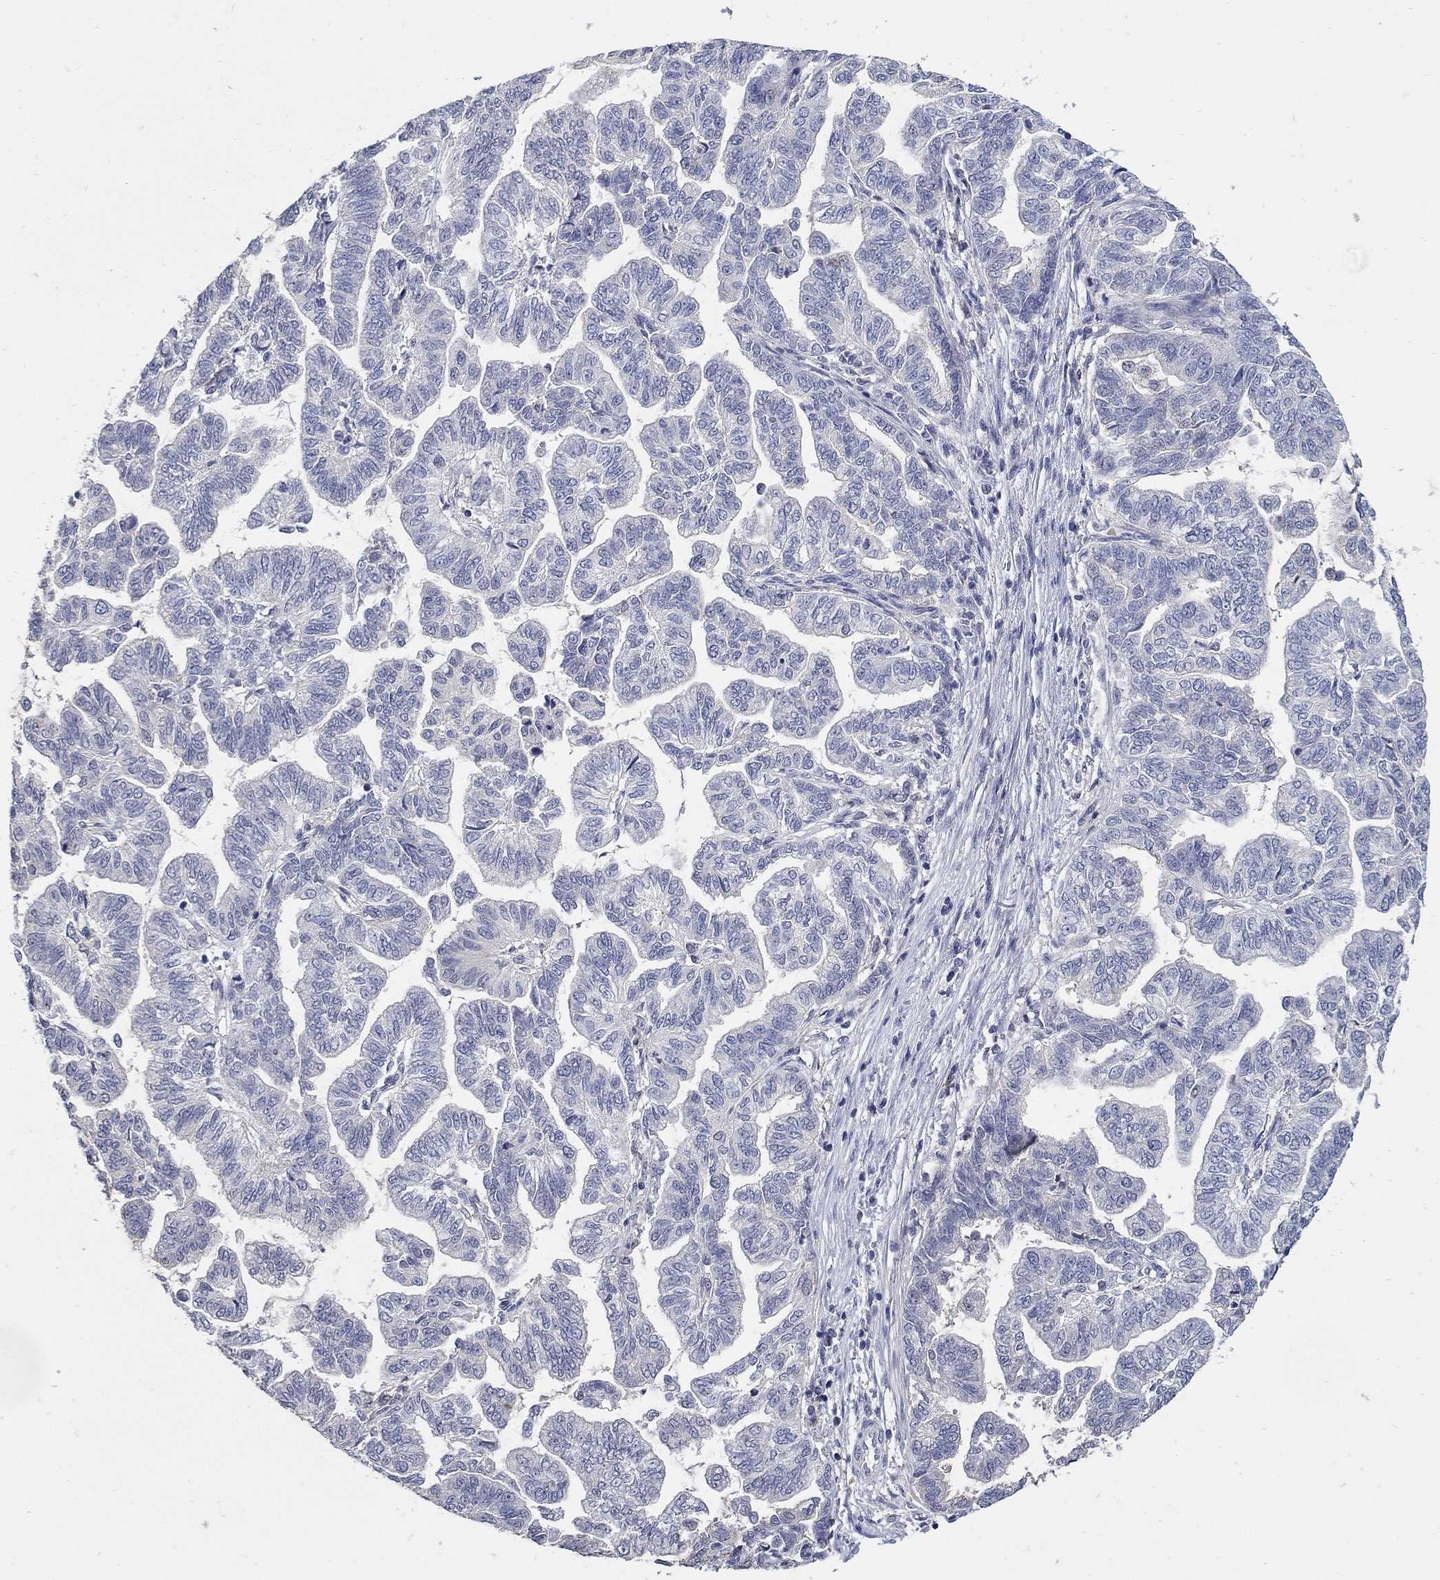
{"staining": {"intensity": "negative", "quantity": "none", "location": "none"}, "tissue": "stomach cancer", "cell_type": "Tumor cells", "image_type": "cancer", "snomed": [{"axis": "morphology", "description": "Adenocarcinoma, NOS"}, {"axis": "topography", "description": "Stomach"}], "caption": "High magnification brightfield microscopy of stomach cancer (adenocarcinoma) stained with DAB (3,3'-diaminobenzidine) (brown) and counterstained with hematoxylin (blue): tumor cells show no significant expression. The staining is performed using DAB brown chromogen with nuclei counter-stained in using hematoxylin.", "gene": "CETN1", "patient": {"sex": "male", "age": 83}}